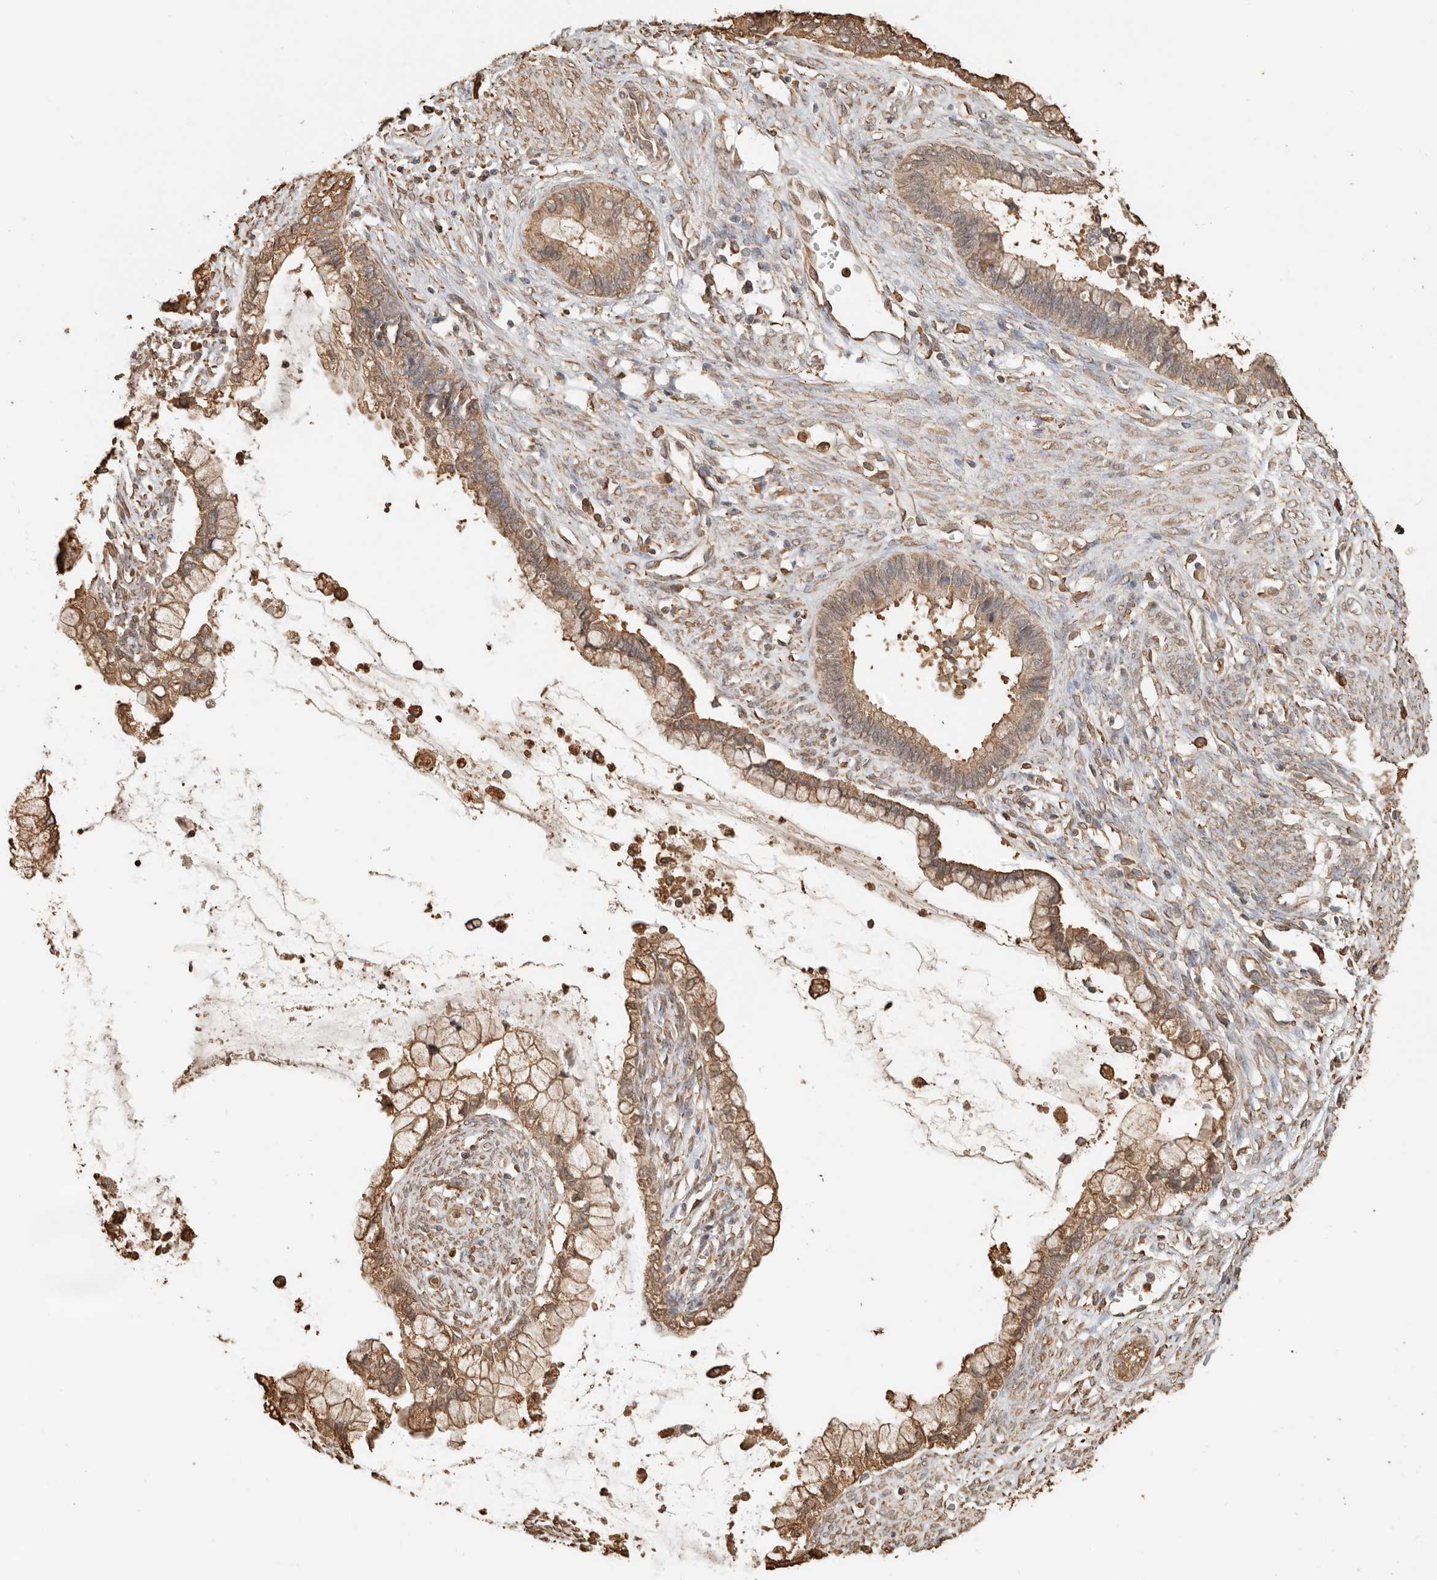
{"staining": {"intensity": "moderate", "quantity": ">75%", "location": "cytoplasmic/membranous"}, "tissue": "cervical cancer", "cell_type": "Tumor cells", "image_type": "cancer", "snomed": [{"axis": "morphology", "description": "Adenocarcinoma, NOS"}, {"axis": "topography", "description": "Cervix"}], "caption": "Moderate cytoplasmic/membranous protein staining is seen in approximately >75% of tumor cells in cervical cancer.", "gene": "ARHGEF10L", "patient": {"sex": "female", "age": 44}}